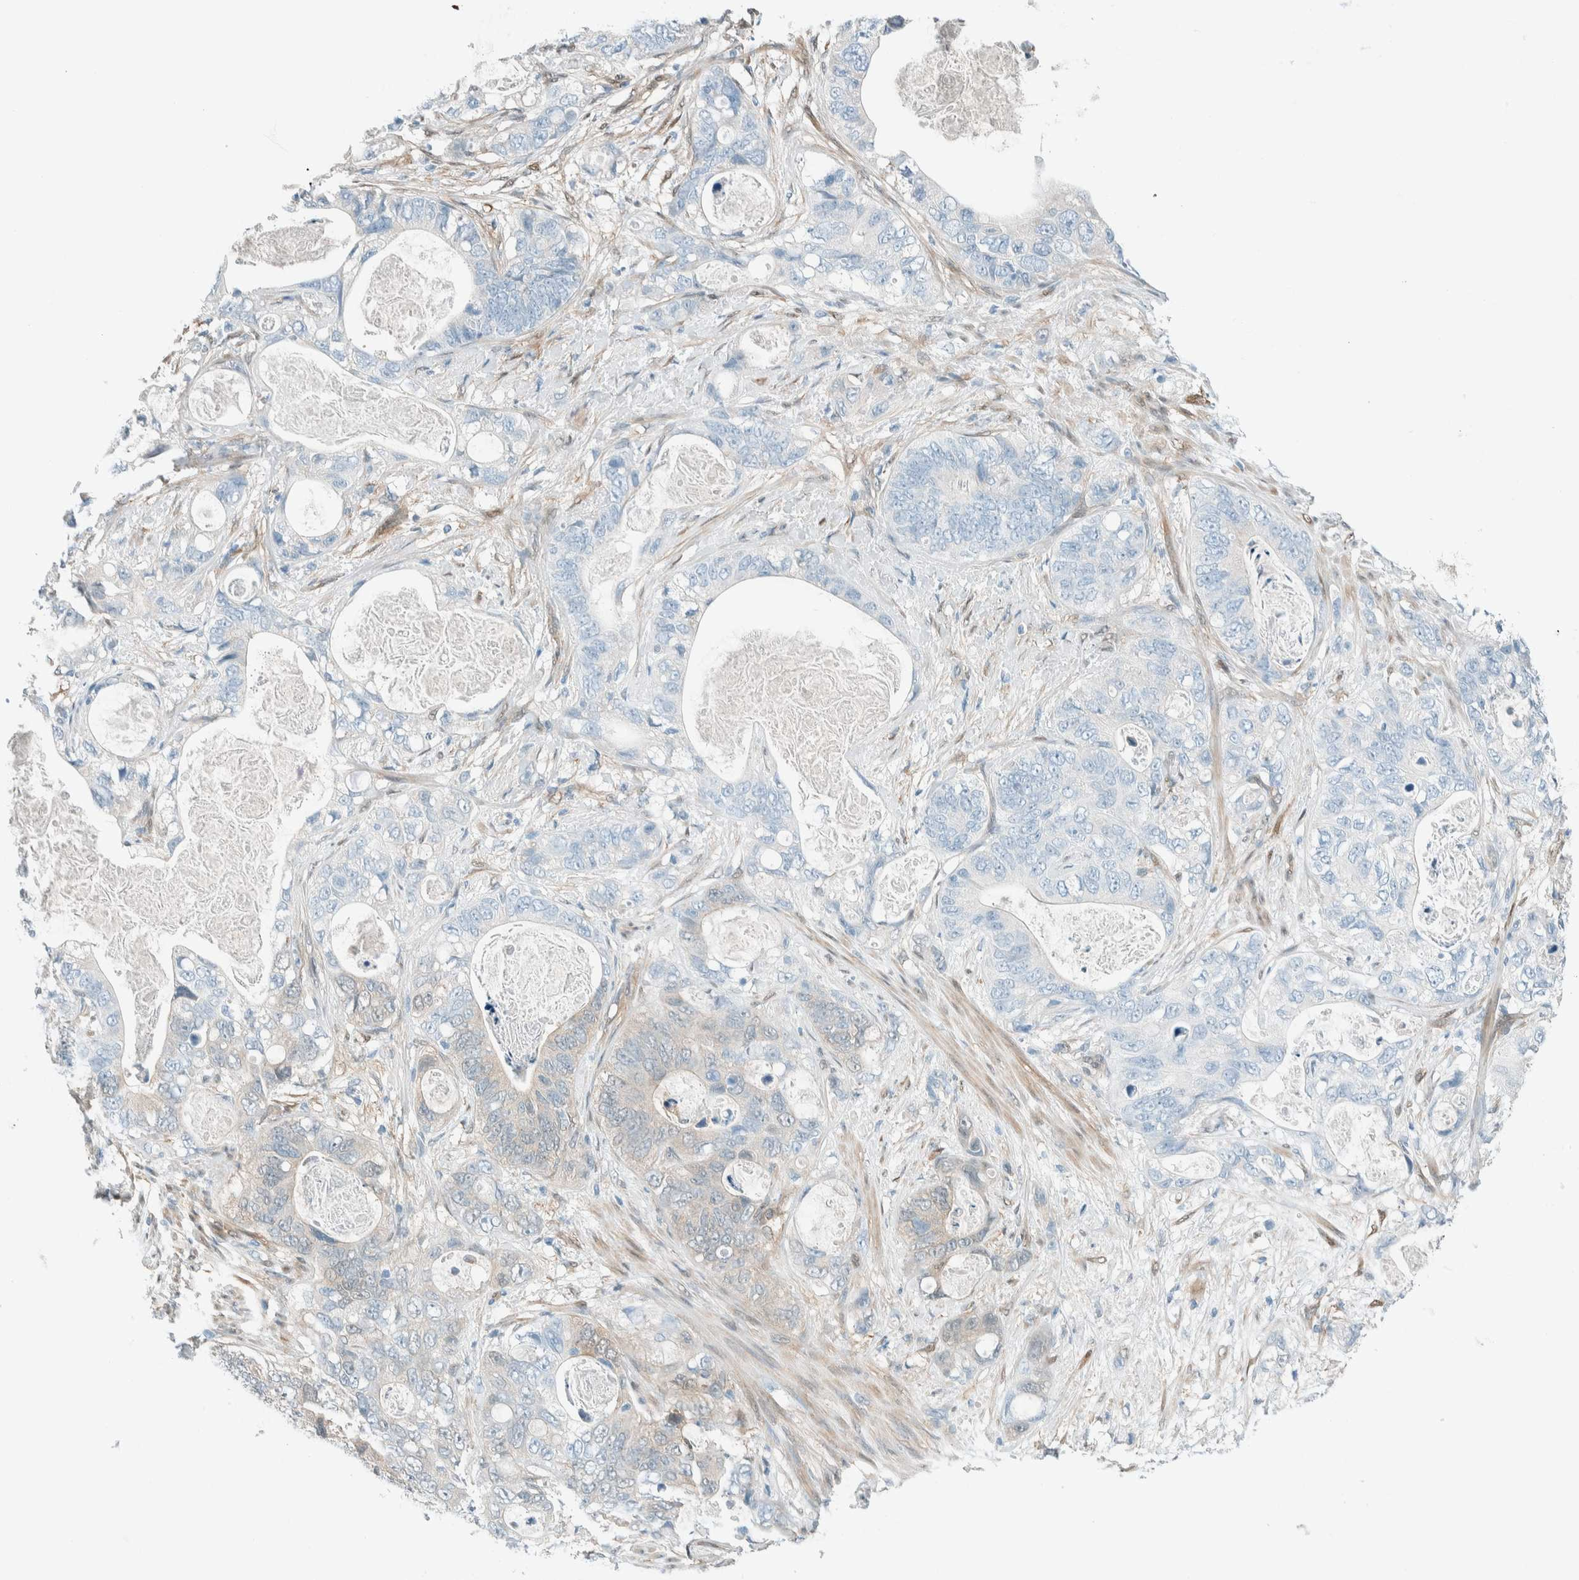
{"staining": {"intensity": "negative", "quantity": "none", "location": "none"}, "tissue": "stomach cancer", "cell_type": "Tumor cells", "image_type": "cancer", "snomed": [{"axis": "morphology", "description": "Normal tissue, NOS"}, {"axis": "morphology", "description": "Adenocarcinoma, NOS"}, {"axis": "topography", "description": "Stomach"}], "caption": "DAB (3,3'-diaminobenzidine) immunohistochemical staining of stomach adenocarcinoma reveals no significant staining in tumor cells.", "gene": "NXN", "patient": {"sex": "female", "age": 89}}